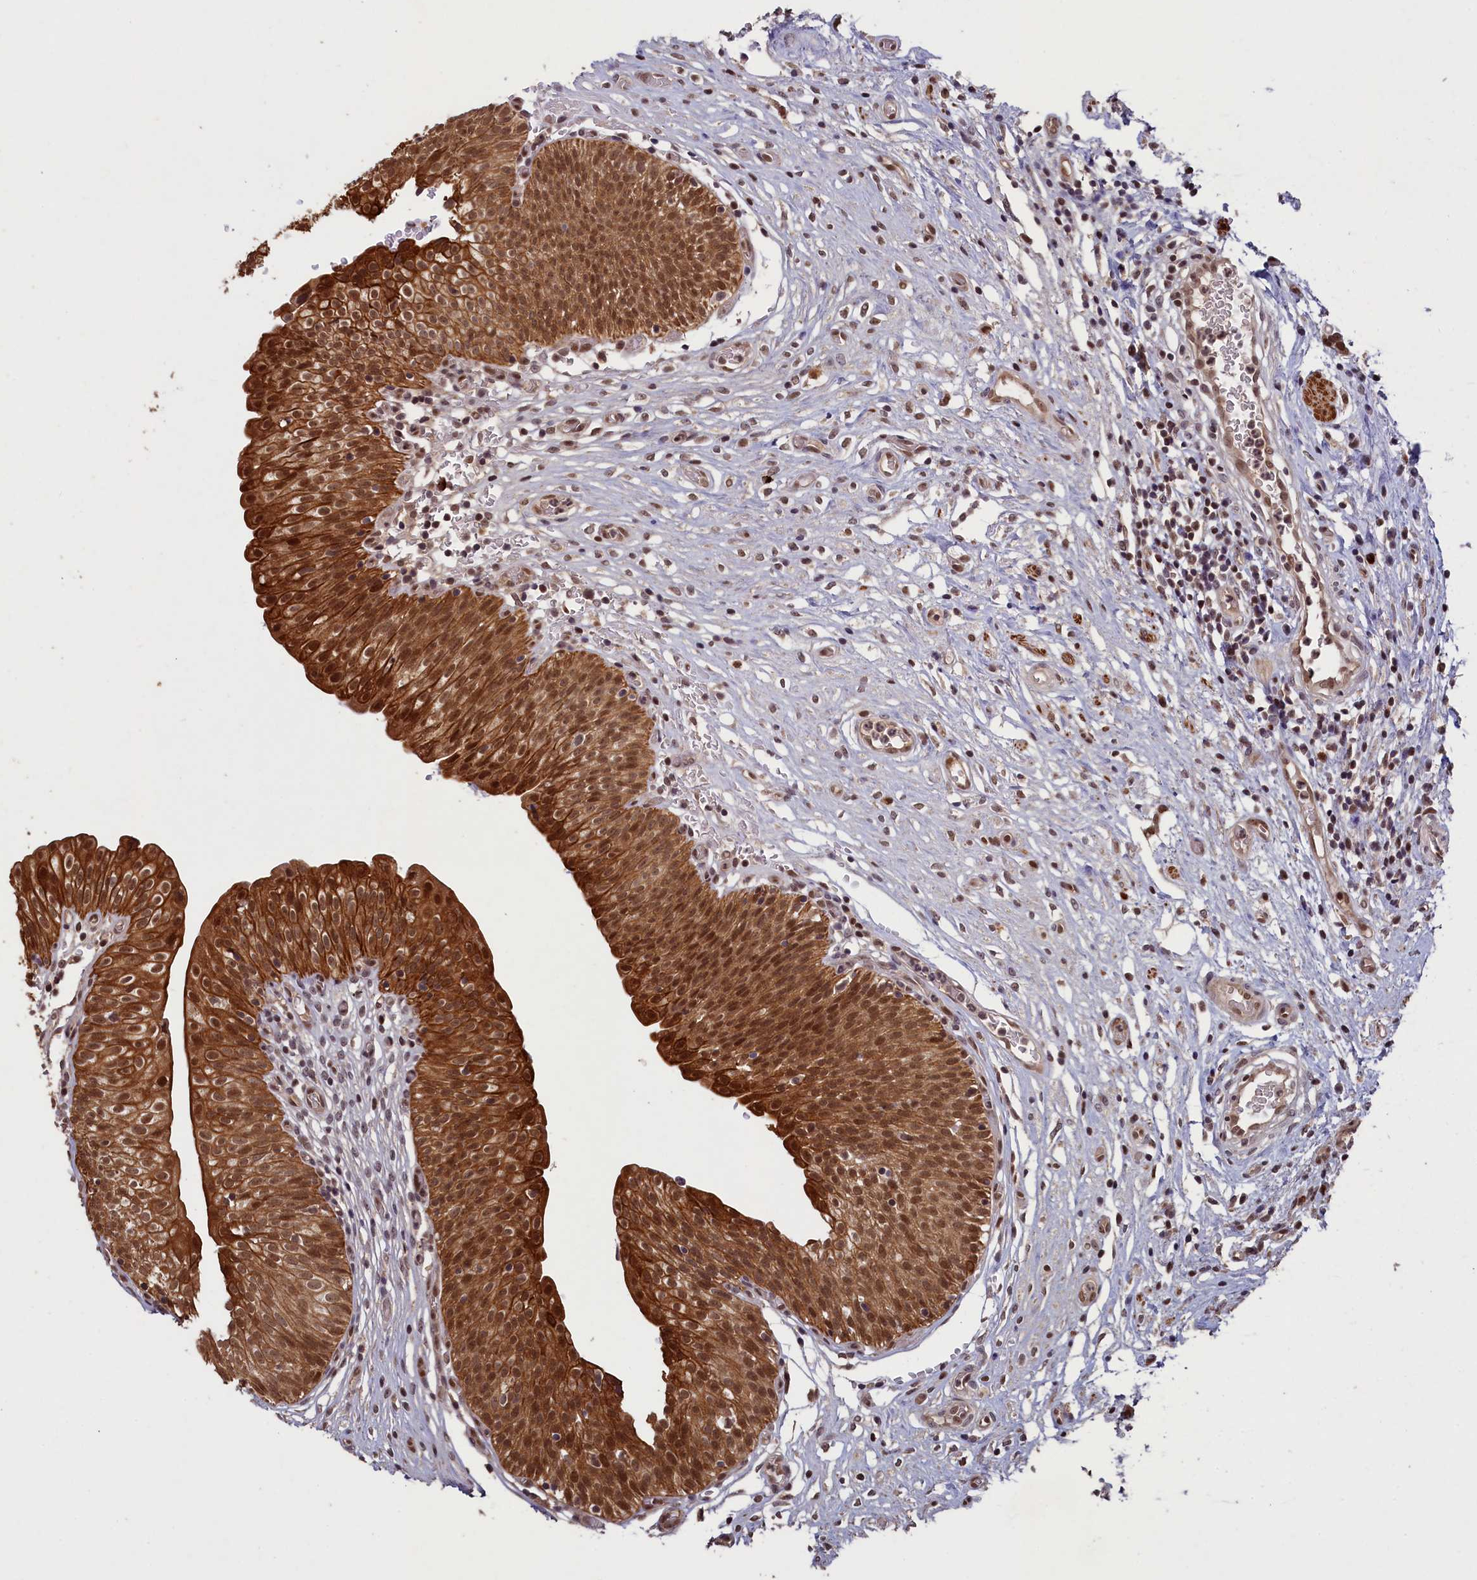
{"staining": {"intensity": "strong", "quantity": ">75%", "location": "cytoplasmic/membranous,nuclear"}, "tissue": "urinary bladder", "cell_type": "Urothelial cells", "image_type": "normal", "snomed": [{"axis": "morphology", "description": "Normal tissue, NOS"}, {"axis": "topography", "description": "Urinary bladder"}], "caption": "Unremarkable urinary bladder reveals strong cytoplasmic/membranous,nuclear staining in about >75% of urothelial cells, visualized by immunohistochemistry. Nuclei are stained in blue.", "gene": "NAE1", "patient": {"sex": "male", "age": 55}}